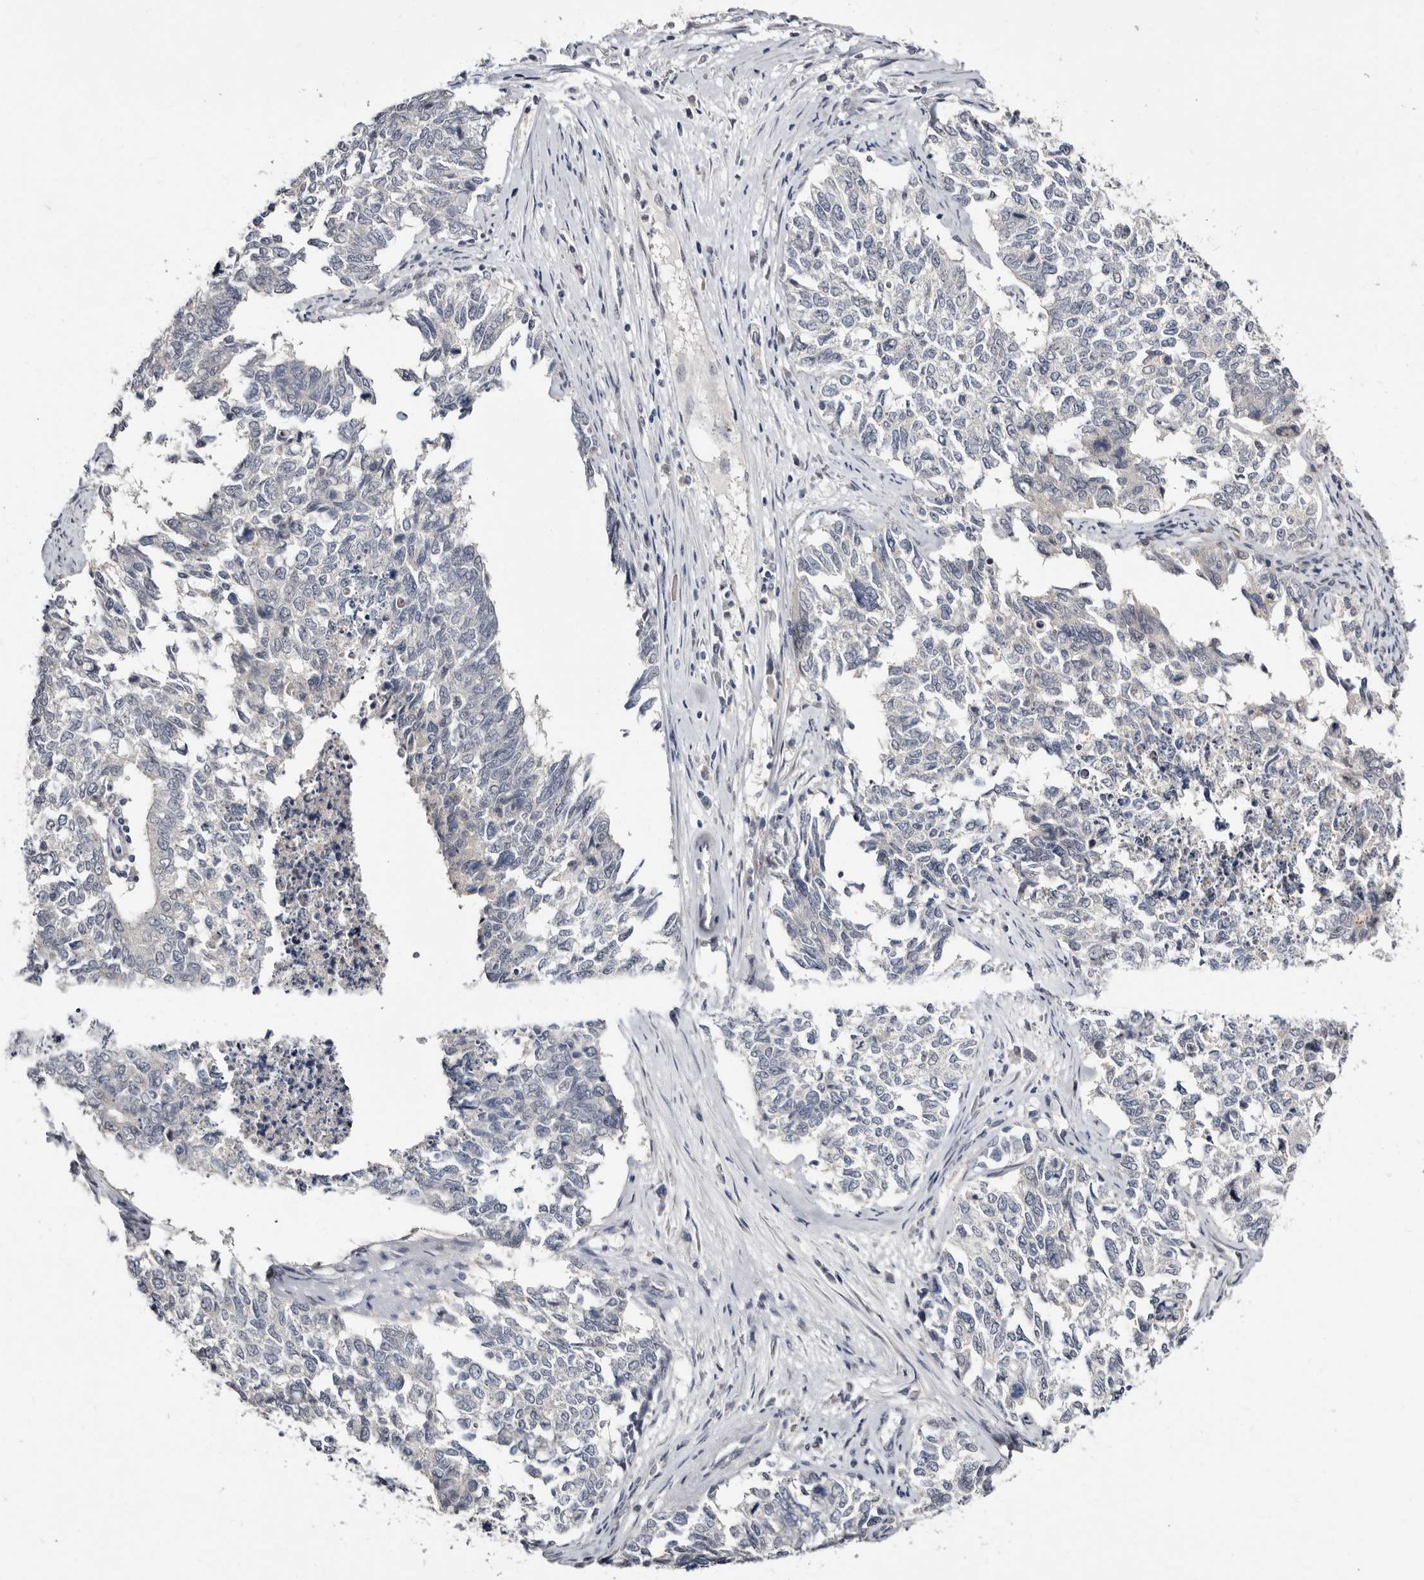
{"staining": {"intensity": "negative", "quantity": "none", "location": "none"}, "tissue": "cervical cancer", "cell_type": "Tumor cells", "image_type": "cancer", "snomed": [{"axis": "morphology", "description": "Squamous cell carcinoma, NOS"}, {"axis": "topography", "description": "Cervix"}], "caption": "This is an immunohistochemistry image of human cervical squamous cell carcinoma. There is no expression in tumor cells.", "gene": "KLHL4", "patient": {"sex": "female", "age": 63}}